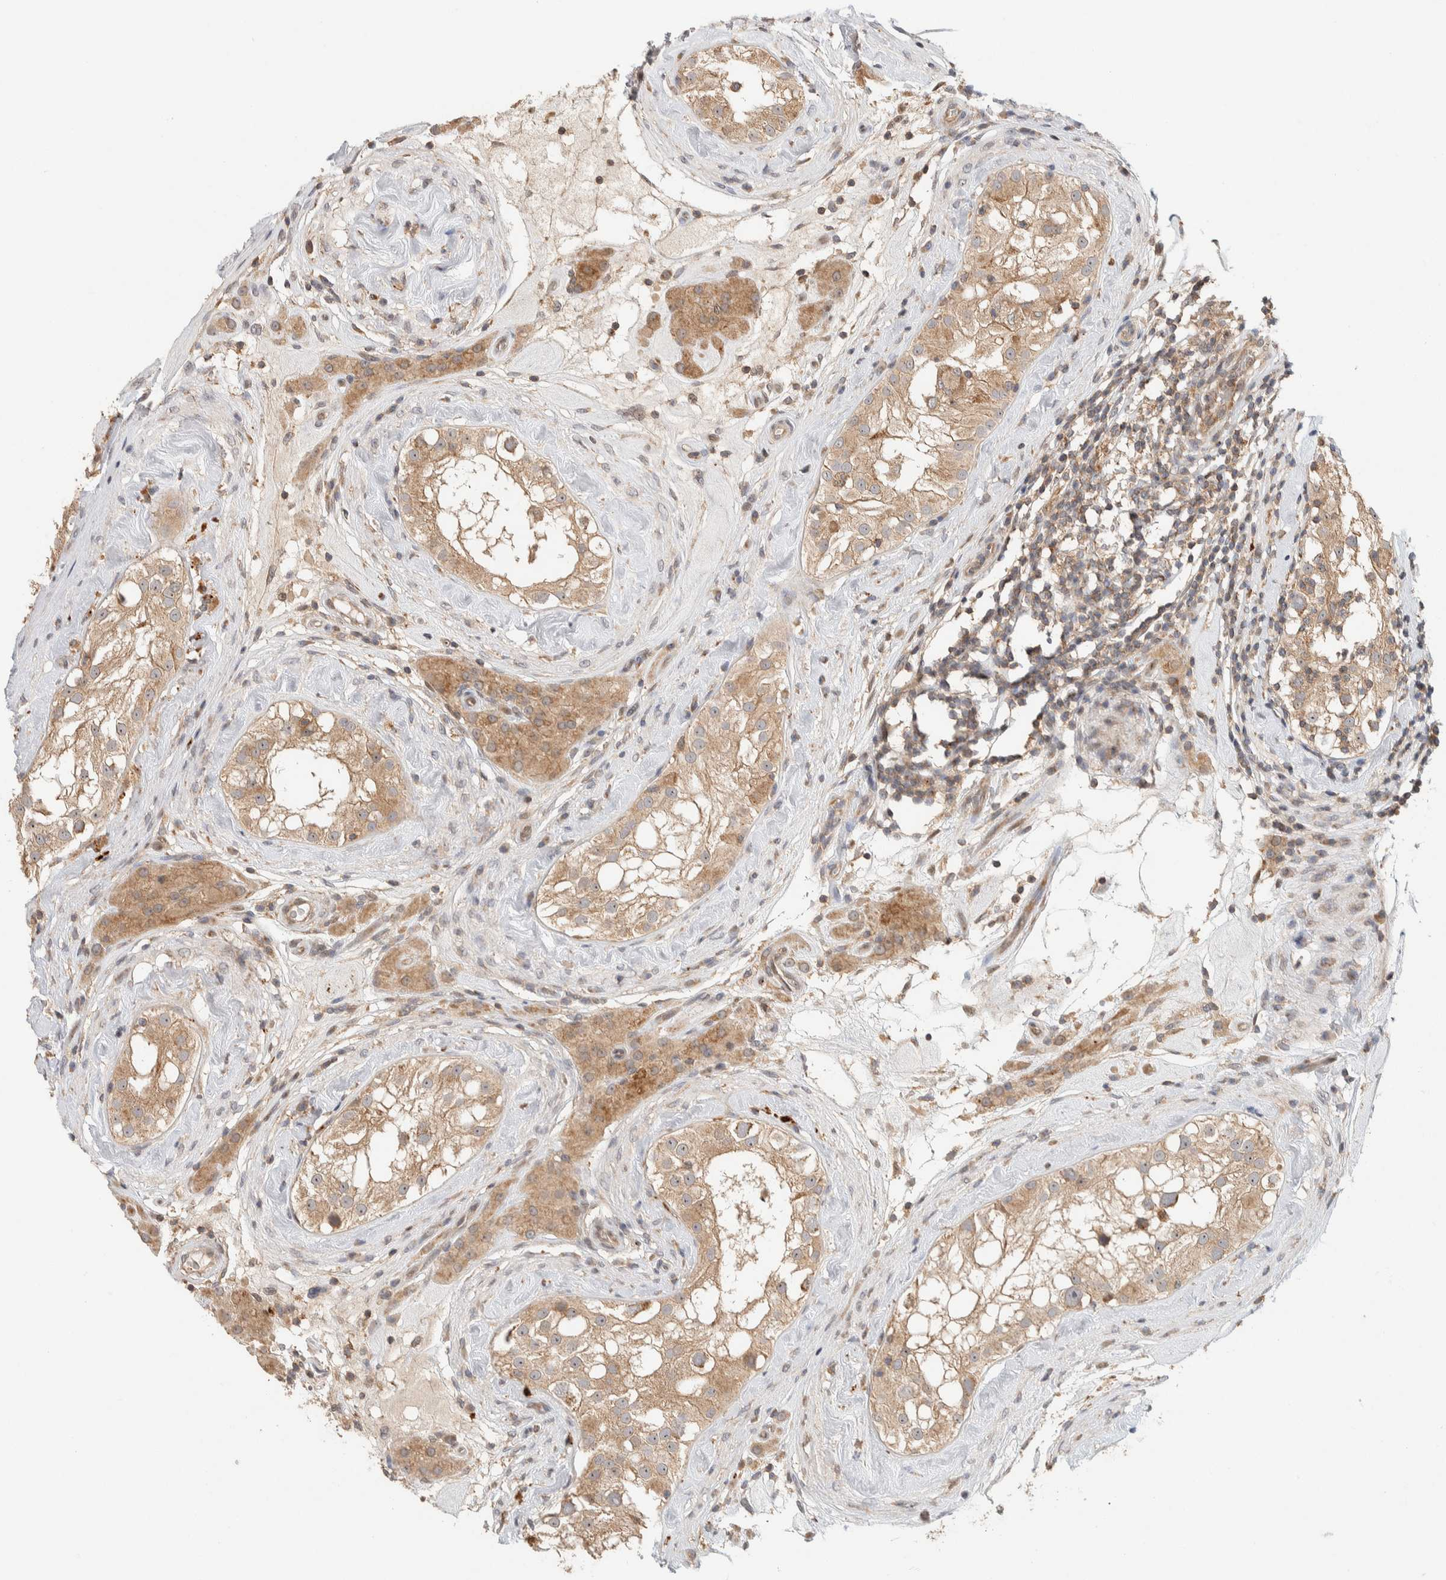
{"staining": {"intensity": "weak", "quantity": ">75%", "location": "cytoplasmic/membranous"}, "tissue": "testis", "cell_type": "Cells in seminiferous ducts", "image_type": "normal", "snomed": [{"axis": "morphology", "description": "Normal tissue, NOS"}, {"axis": "topography", "description": "Testis"}], "caption": "Protein expression analysis of normal testis displays weak cytoplasmic/membranous positivity in about >75% of cells in seminiferous ducts.", "gene": "KIF9", "patient": {"sex": "male", "age": 46}}